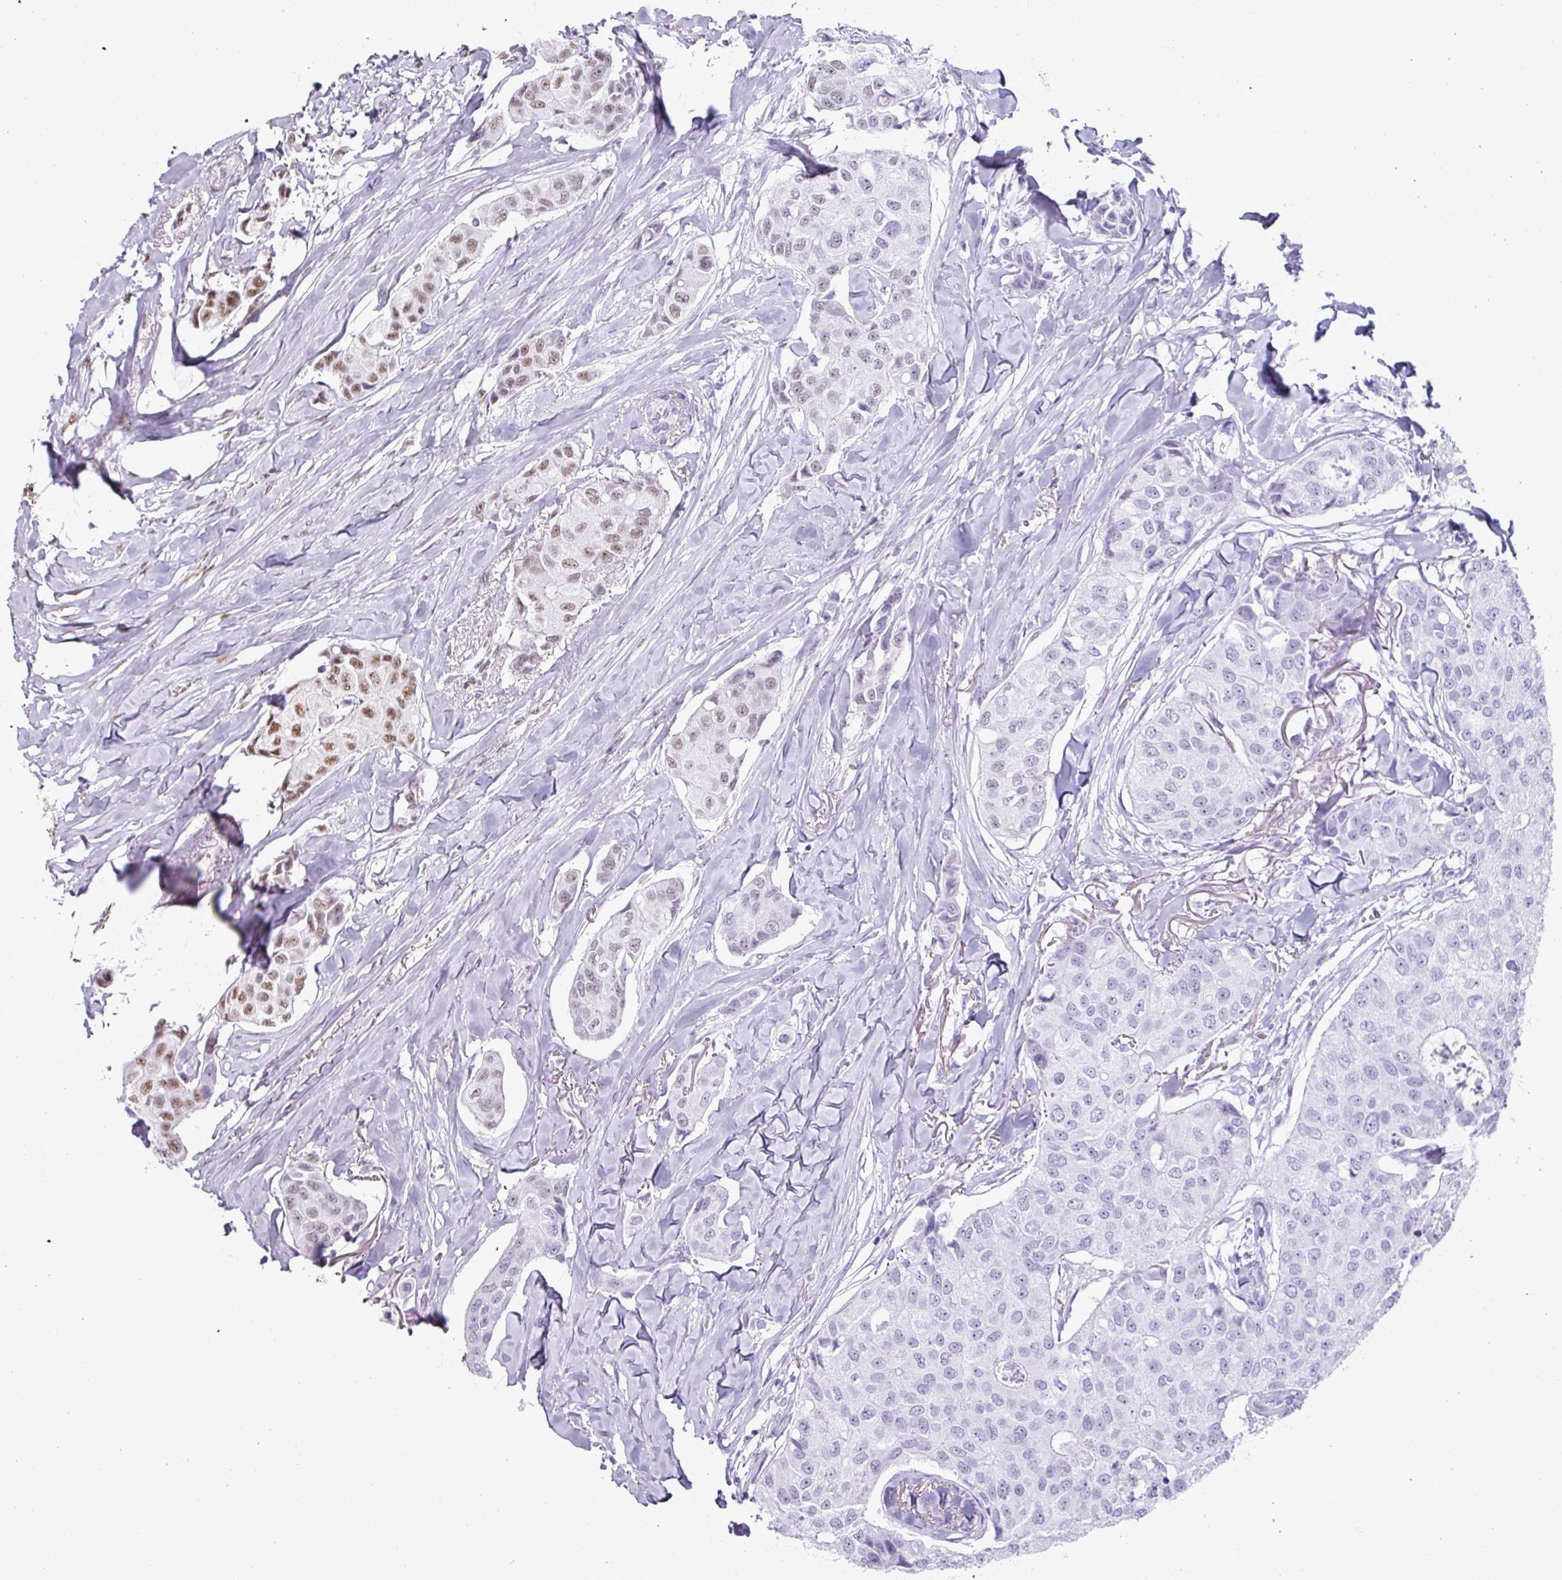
{"staining": {"intensity": "strong", "quantity": "25%-75%", "location": "nuclear"}, "tissue": "breast cancer", "cell_type": "Tumor cells", "image_type": "cancer", "snomed": [{"axis": "morphology", "description": "Duct carcinoma"}, {"axis": "topography", "description": "Breast"}], "caption": "Protein staining reveals strong nuclear positivity in approximately 25%-75% of tumor cells in breast cancer. (IHC, brightfield microscopy, high magnification).", "gene": "SIK3", "patient": {"sex": "female", "age": 80}}